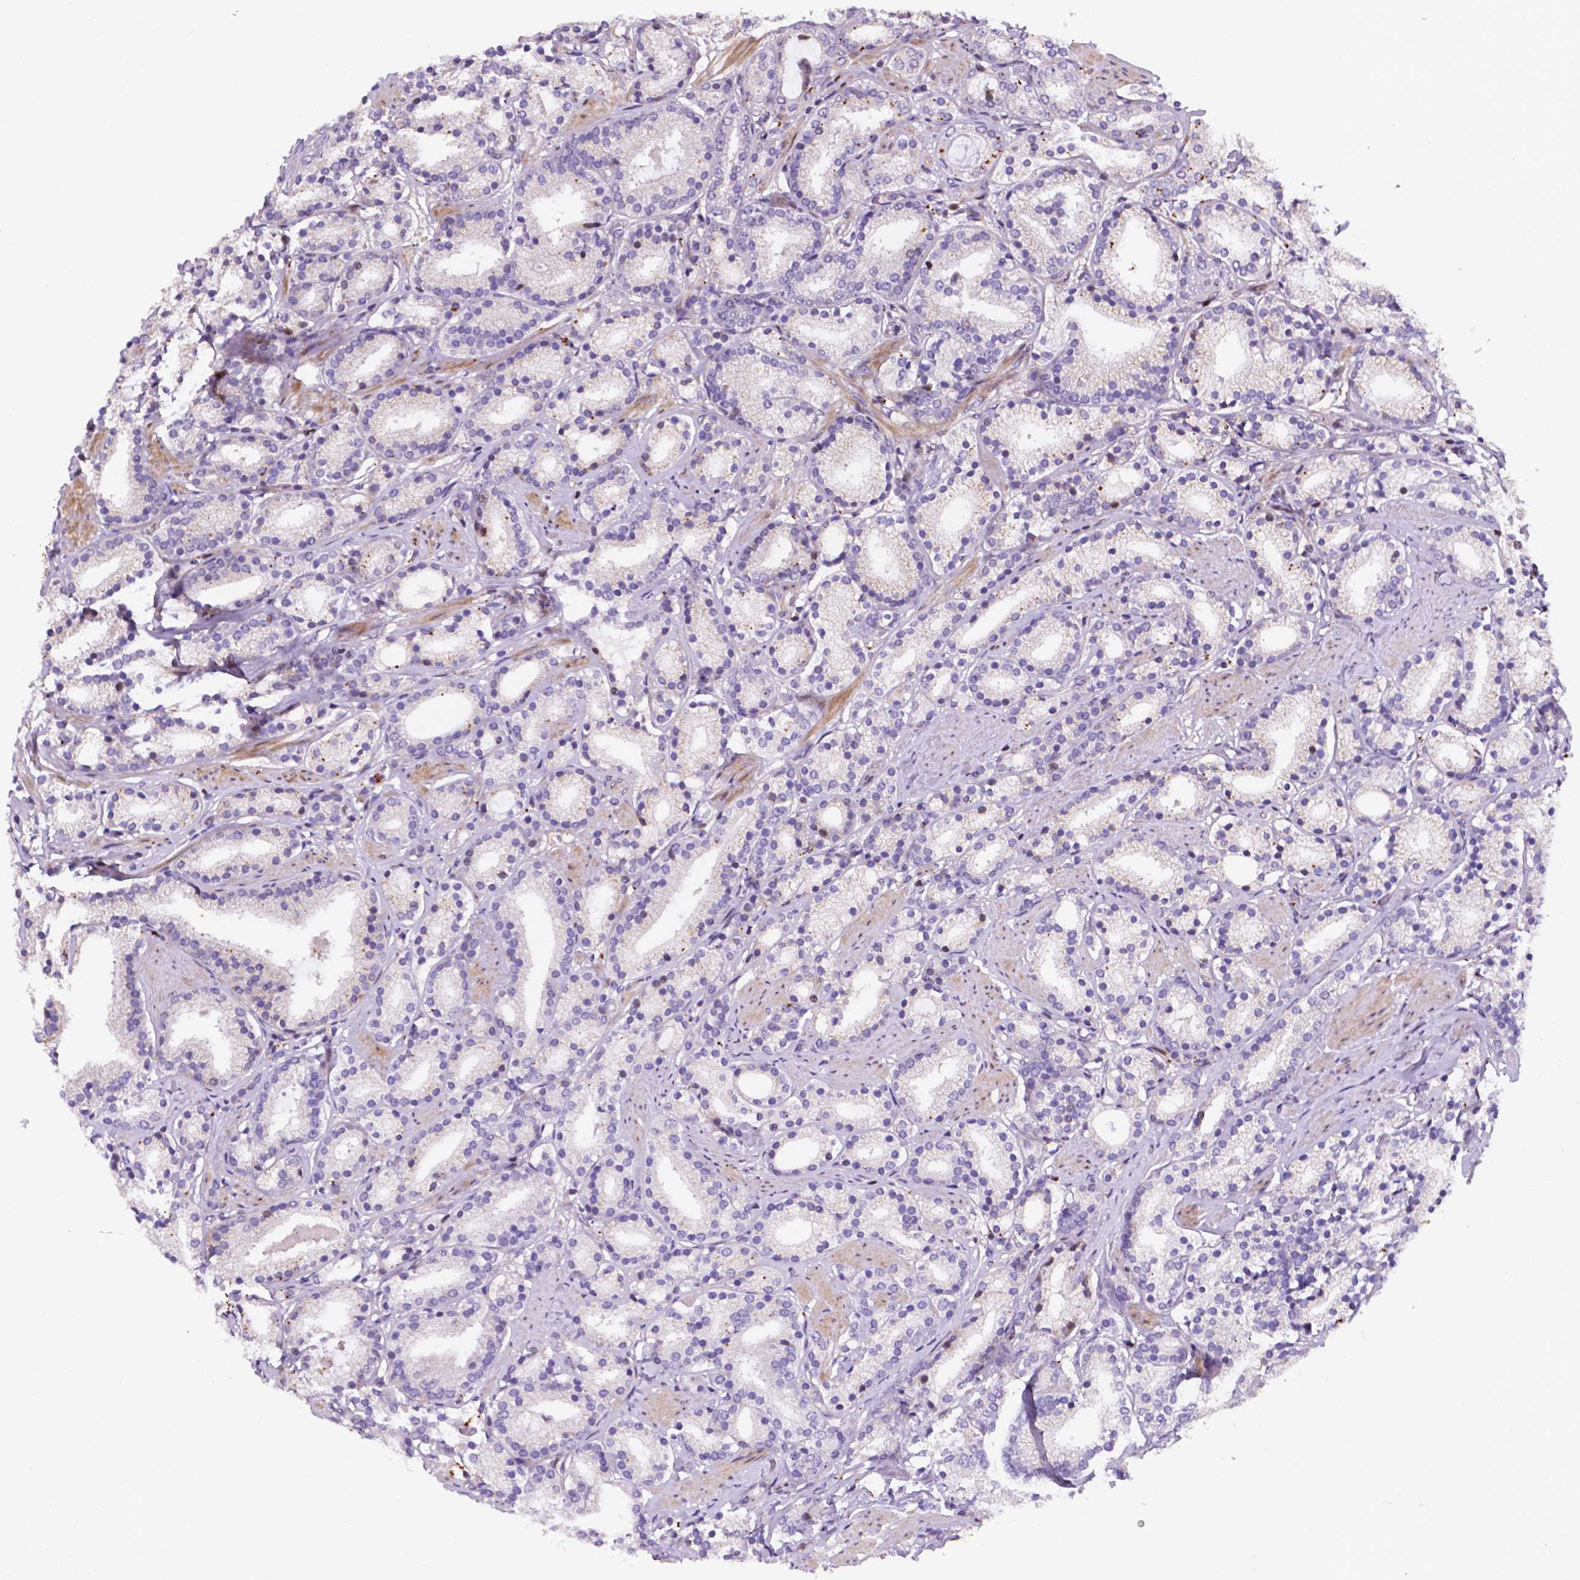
{"staining": {"intensity": "negative", "quantity": "none", "location": "none"}, "tissue": "prostate cancer", "cell_type": "Tumor cells", "image_type": "cancer", "snomed": [{"axis": "morphology", "description": "Adenocarcinoma, High grade"}, {"axis": "topography", "description": "Prostate"}], "caption": "Tumor cells show no significant protein expression in adenocarcinoma (high-grade) (prostate). (DAB immunohistochemistry (IHC) with hematoxylin counter stain).", "gene": "TM4SF20", "patient": {"sex": "male", "age": 63}}